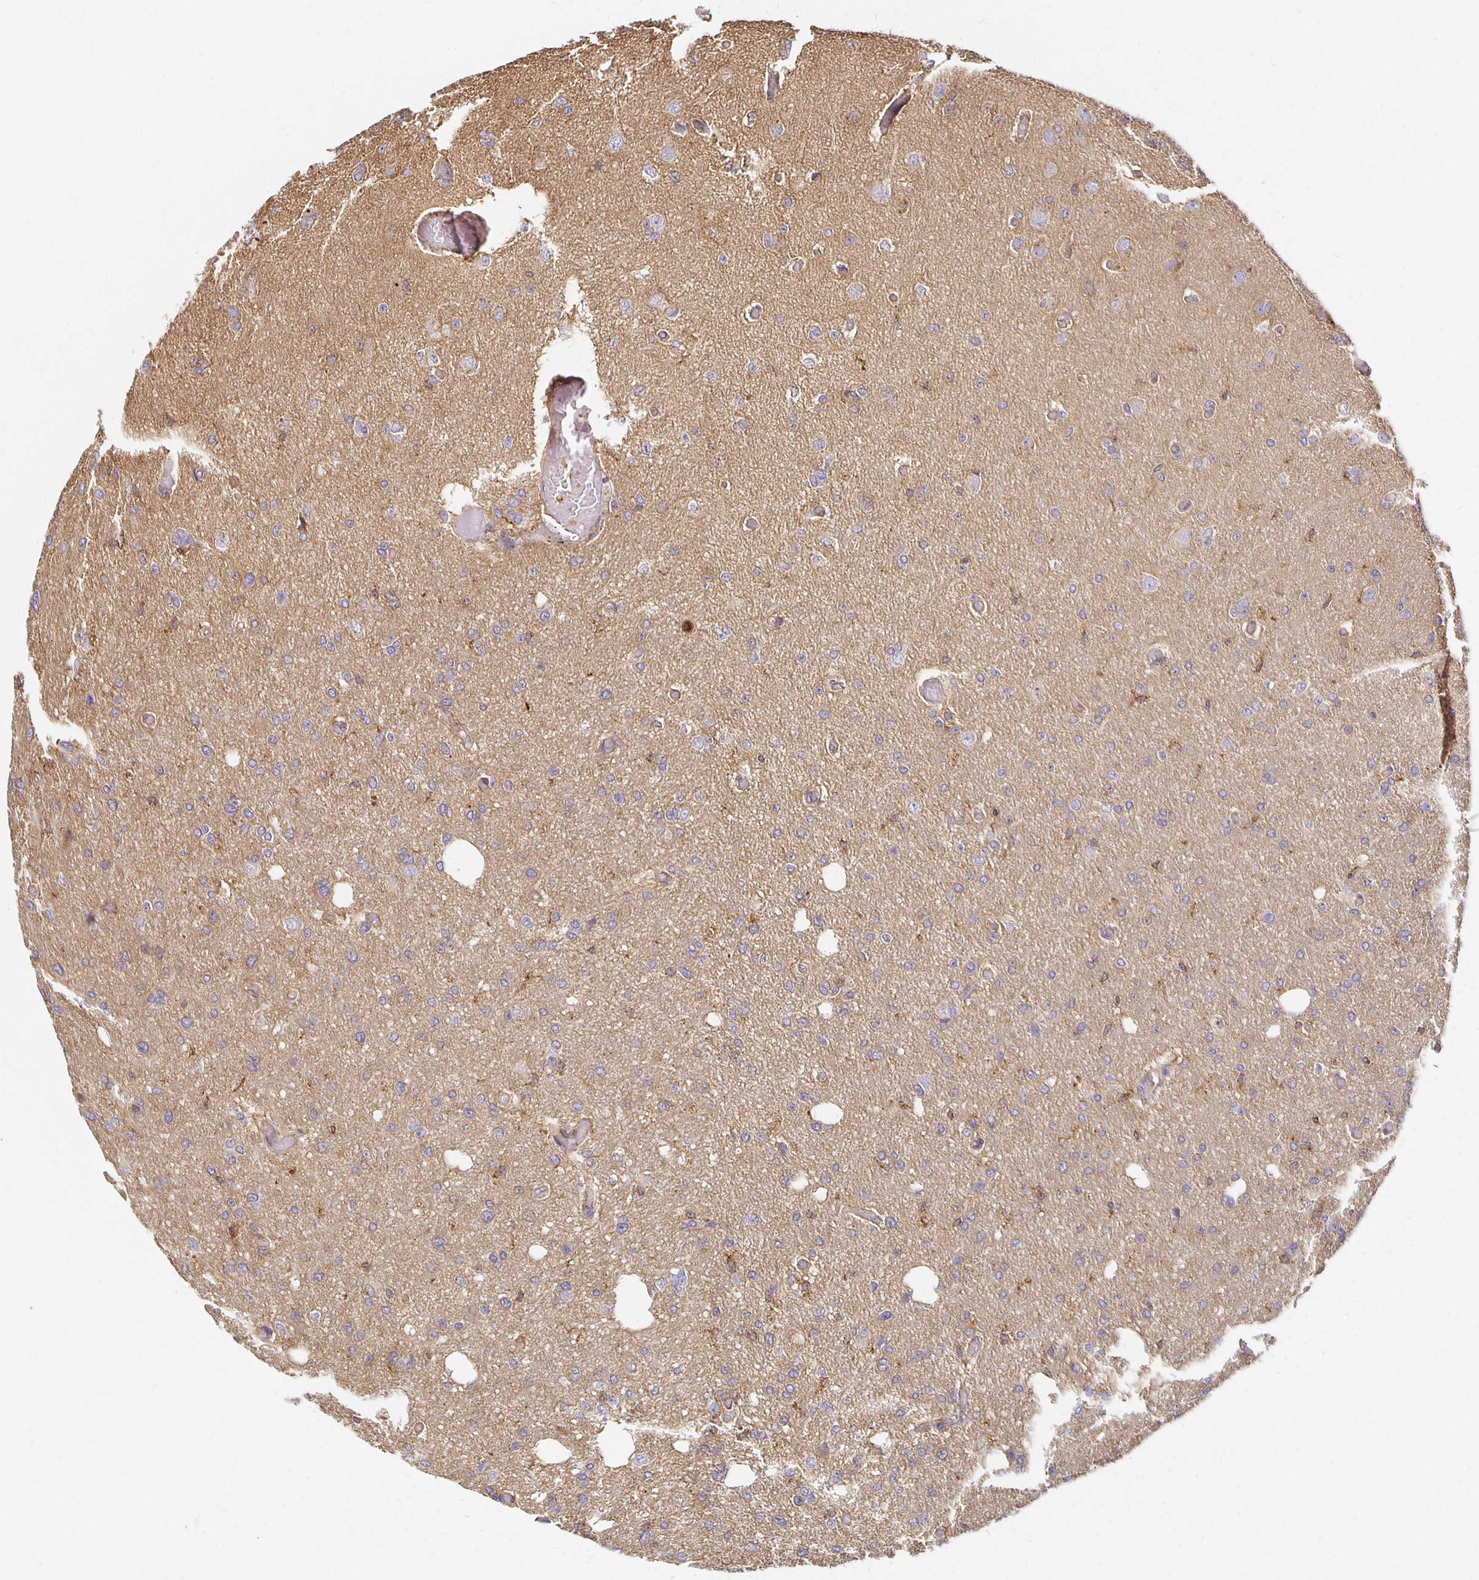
{"staining": {"intensity": "negative", "quantity": "none", "location": "none"}, "tissue": "glioma", "cell_type": "Tumor cells", "image_type": "cancer", "snomed": [{"axis": "morphology", "description": "Glioma, malignant, Low grade"}, {"axis": "topography", "description": "Brain"}], "caption": "Immunohistochemical staining of malignant glioma (low-grade) demonstrates no significant positivity in tumor cells.", "gene": "SORL1", "patient": {"sex": "male", "age": 26}}